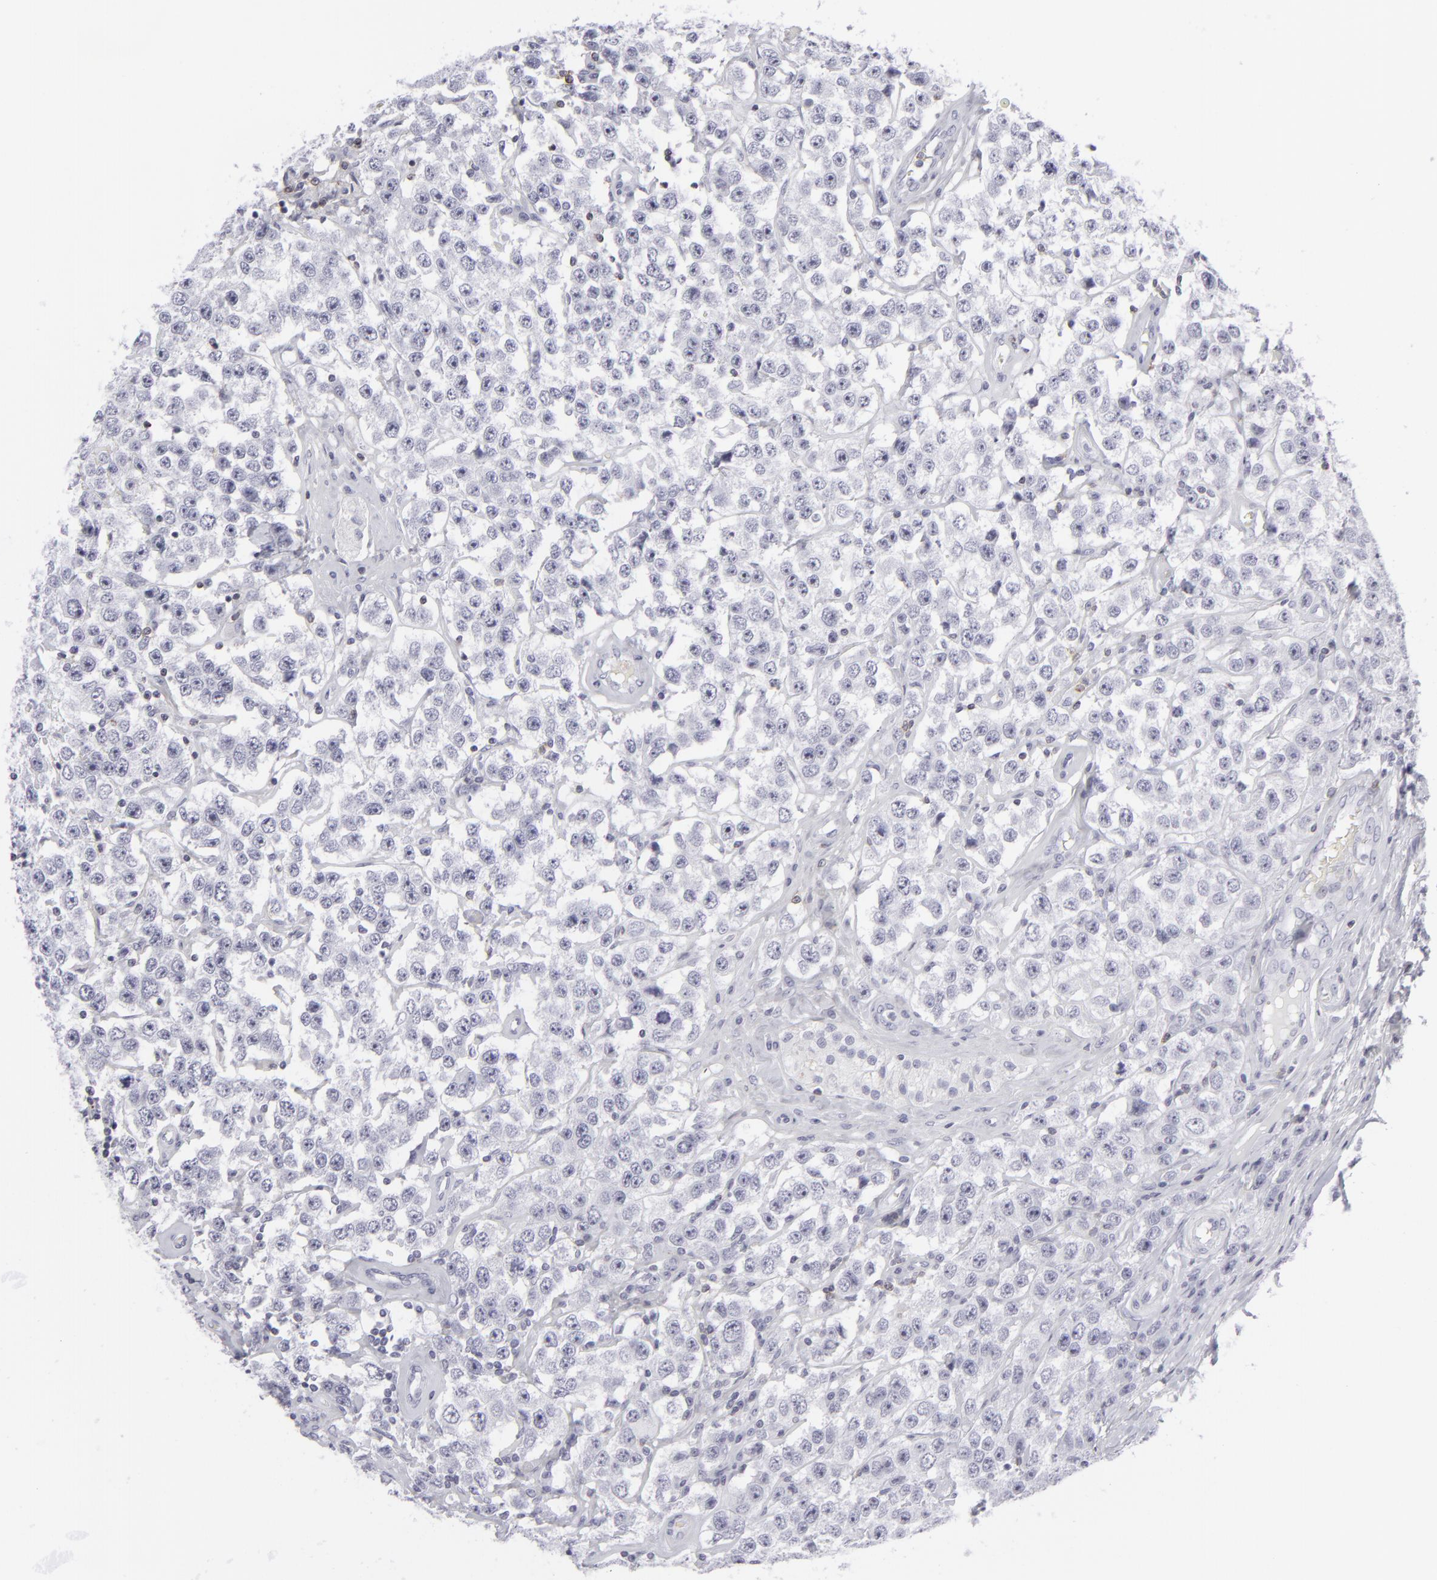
{"staining": {"intensity": "negative", "quantity": "none", "location": "none"}, "tissue": "testis cancer", "cell_type": "Tumor cells", "image_type": "cancer", "snomed": [{"axis": "morphology", "description": "Seminoma, NOS"}, {"axis": "topography", "description": "Testis"}], "caption": "Image shows no protein positivity in tumor cells of testis cancer tissue.", "gene": "CD7", "patient": {"sex": "male", "age": 52}}